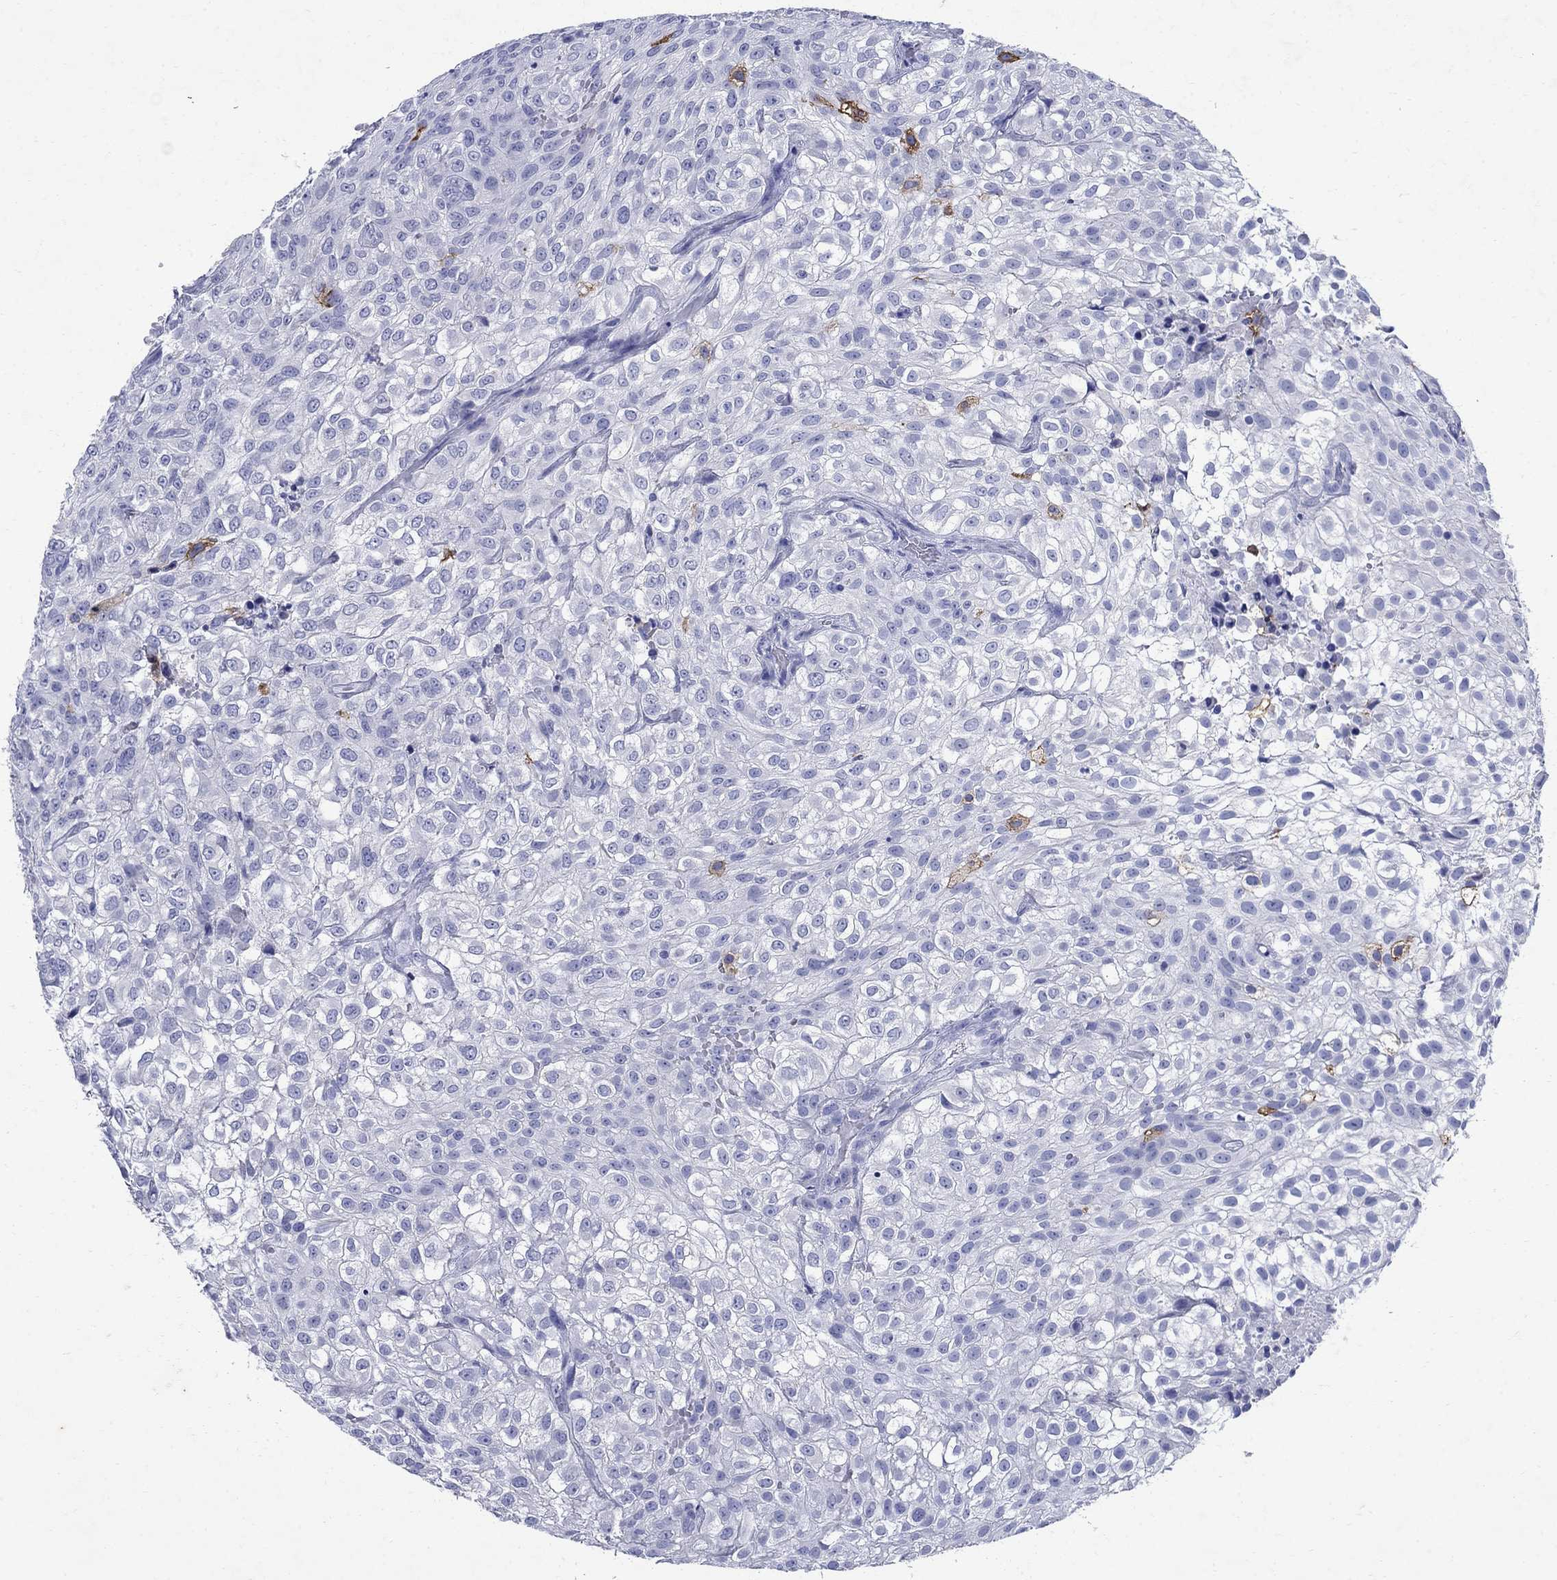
{"staining": {"intensity": "negative", "quantity": "none", "location": "none"}, "tissue": "urothelial cancer", "cell_type": "Tumor cells", "image_type": "cancer", "snomed": [{"axis": "morphology", "description": "Urothelial carcinoma, High grade"}, {"axis": "topography", "description": "Urinary bladder"}], "caption": "The micrograph reveals no staining of tumor cells in urothelial cancer. The staining was performed using DAB (3,3'-diaminobenzidine) to visualize the protein expression in brown, while the nuclei were stained in blue with hematoxylin (Magnification: 20x).", "gene": "CD1A", "patient": {"sex": "male", "age": 56}}